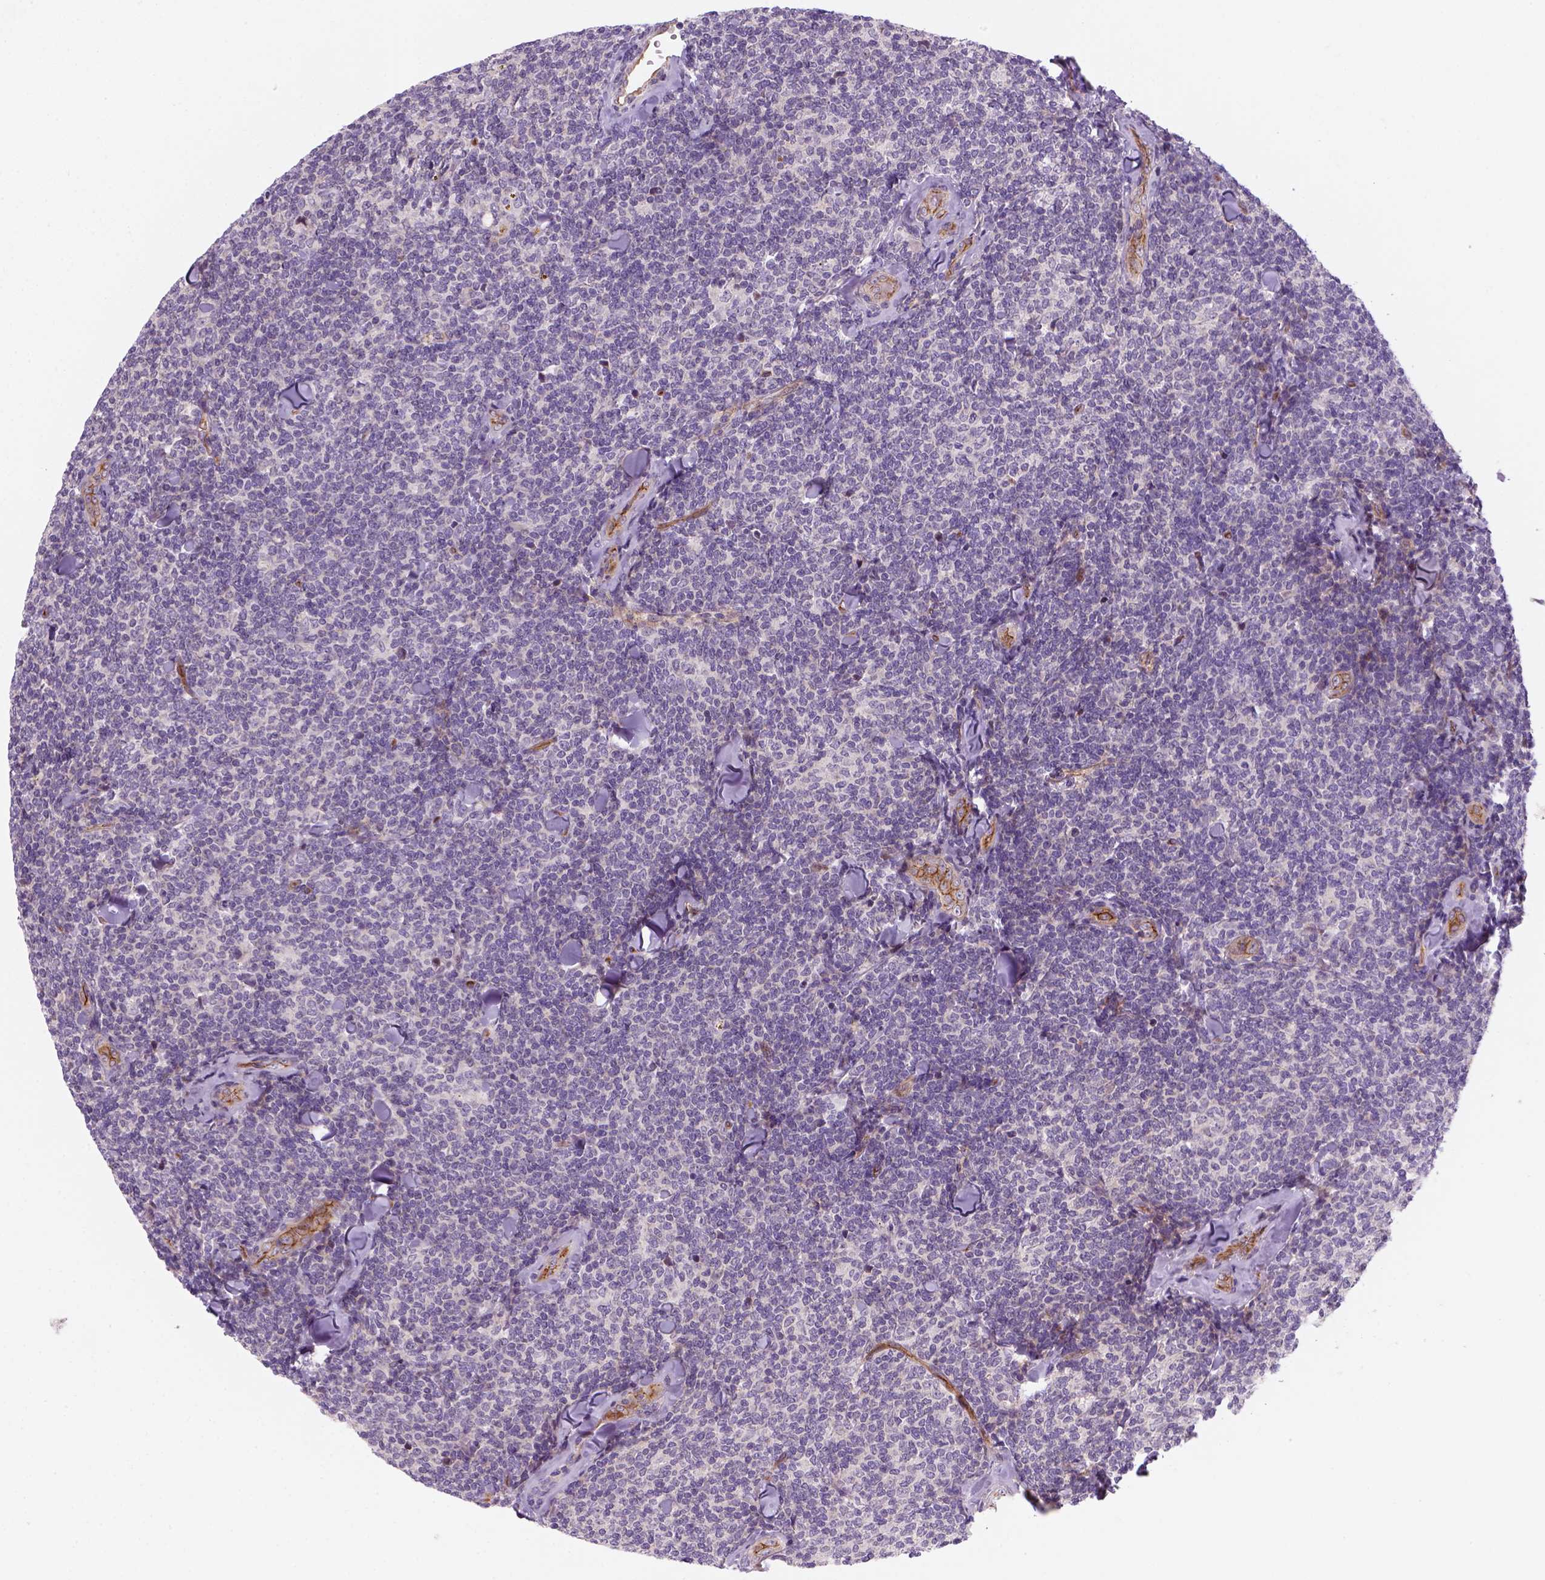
{"staining": {"intensity": "negative", "quantity": "none", "location": "none"}, "tissue": "lymphoma", "cell_type": "Tumor cells", "image_type": "cancer", "snomed": [{"axis": "morphology", "description": "Malignant lymphoma, non-Hodgkin's type, Low grade"}, {"axis": "topography", "description": "Lymph node"}], "caption": "The immunohistochemistry (IHC) photomicrograph has no significant positivity in tumor cells of lymphoma tissue.", "gene": "VSTM5", "patient": {"sex": "female", "age": 56}}